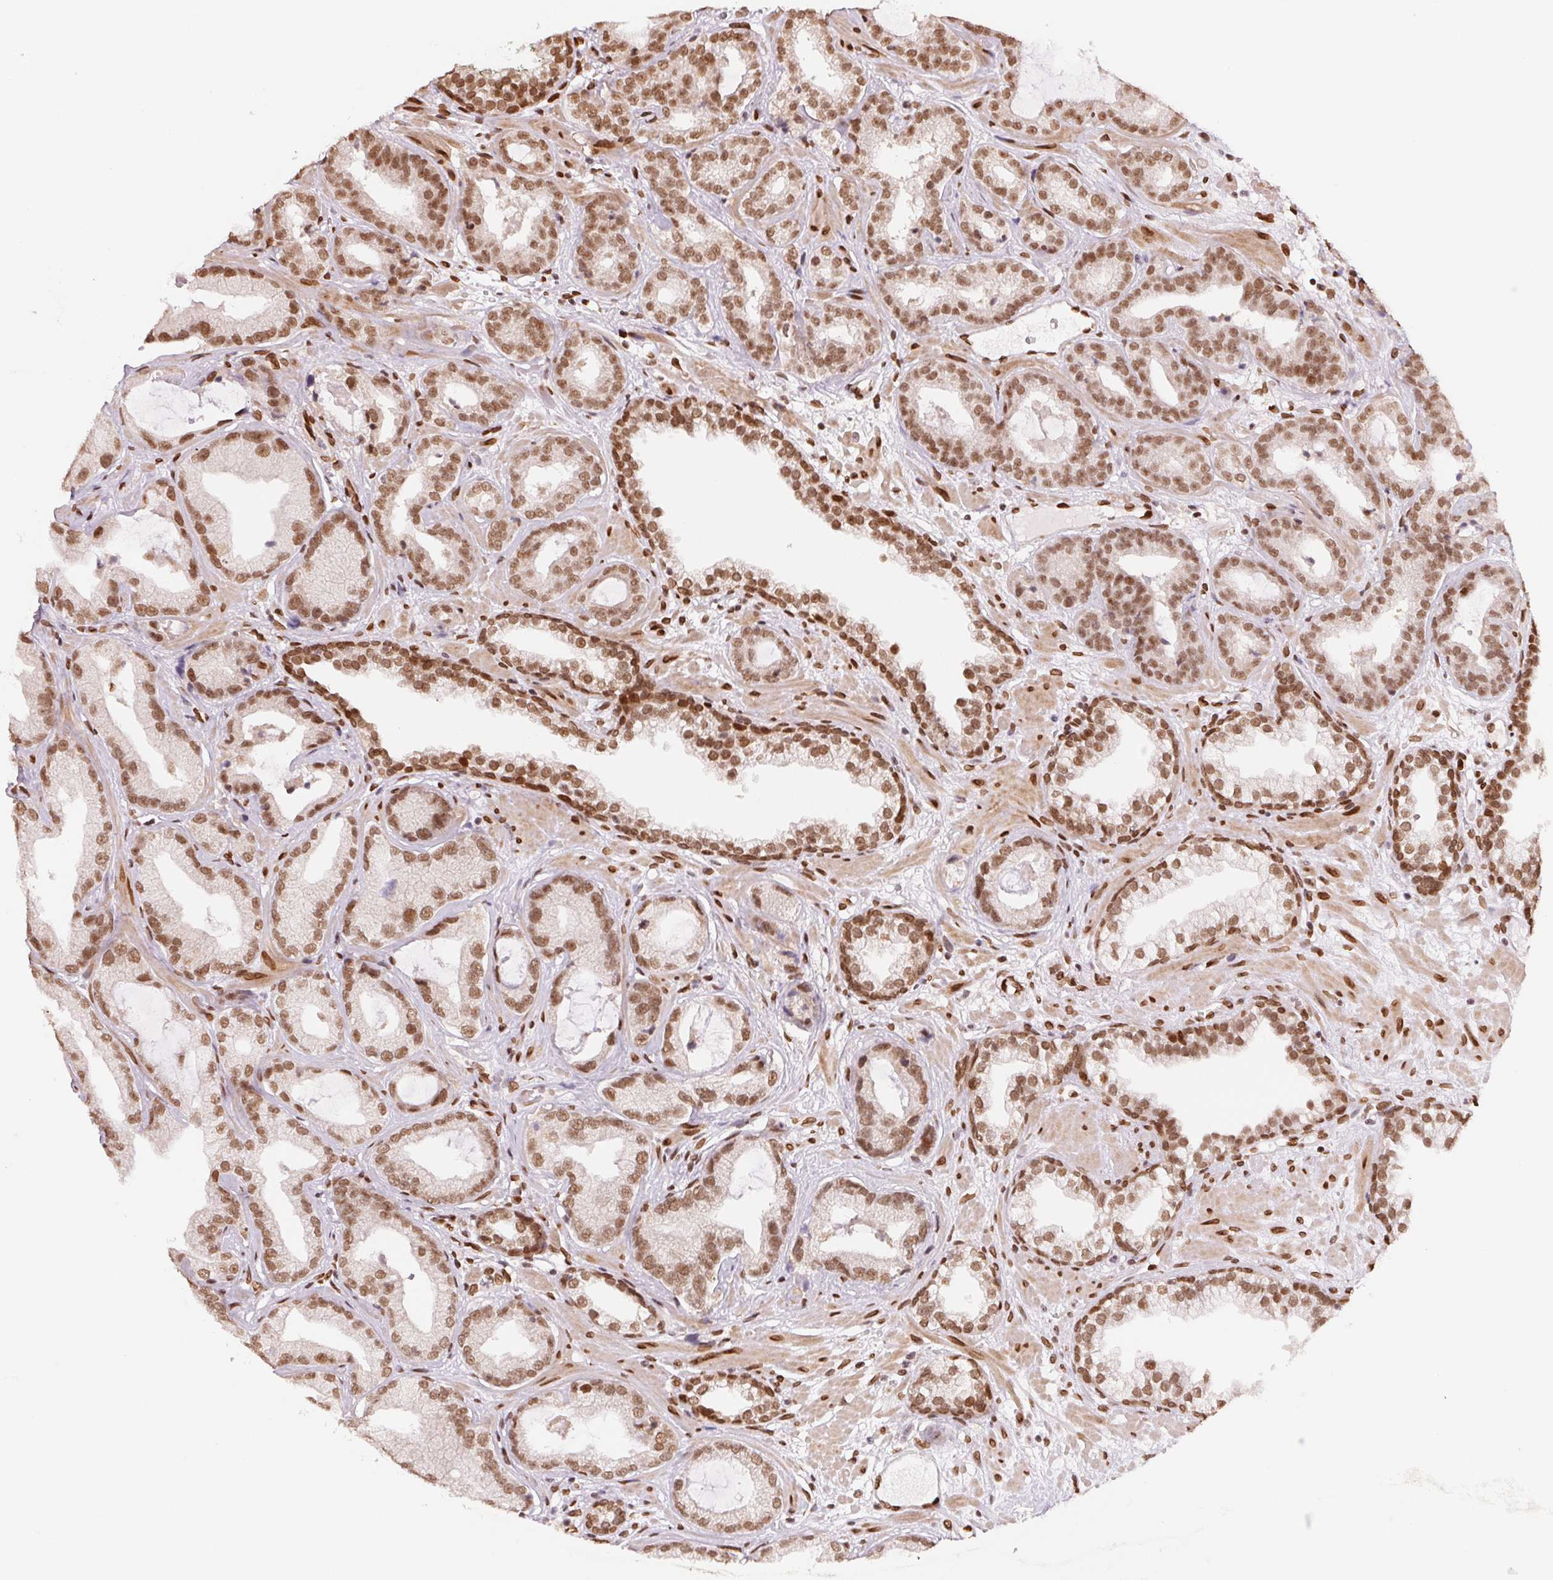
{"staining": {"intensity": "moderate", "quantity": ">75%", "location": "nuclear"}, "tissue": "prostate cancer", "cell_type": "Tumor cells", "image_type": "cancer", "snomed": [{"axis": "morphology", "description": "Adenocarcinoma, Low grade"}, {"axis": "topography", "description": "Prostate"}], "caption": "Tumor cells display medium levels of moderate nuclear expression in about >75% of cells in human prostate cancer (low-grade adenocarcinoma).", "gene": "SAP30BP", "patient": {"sex": "male", "age": 62}}